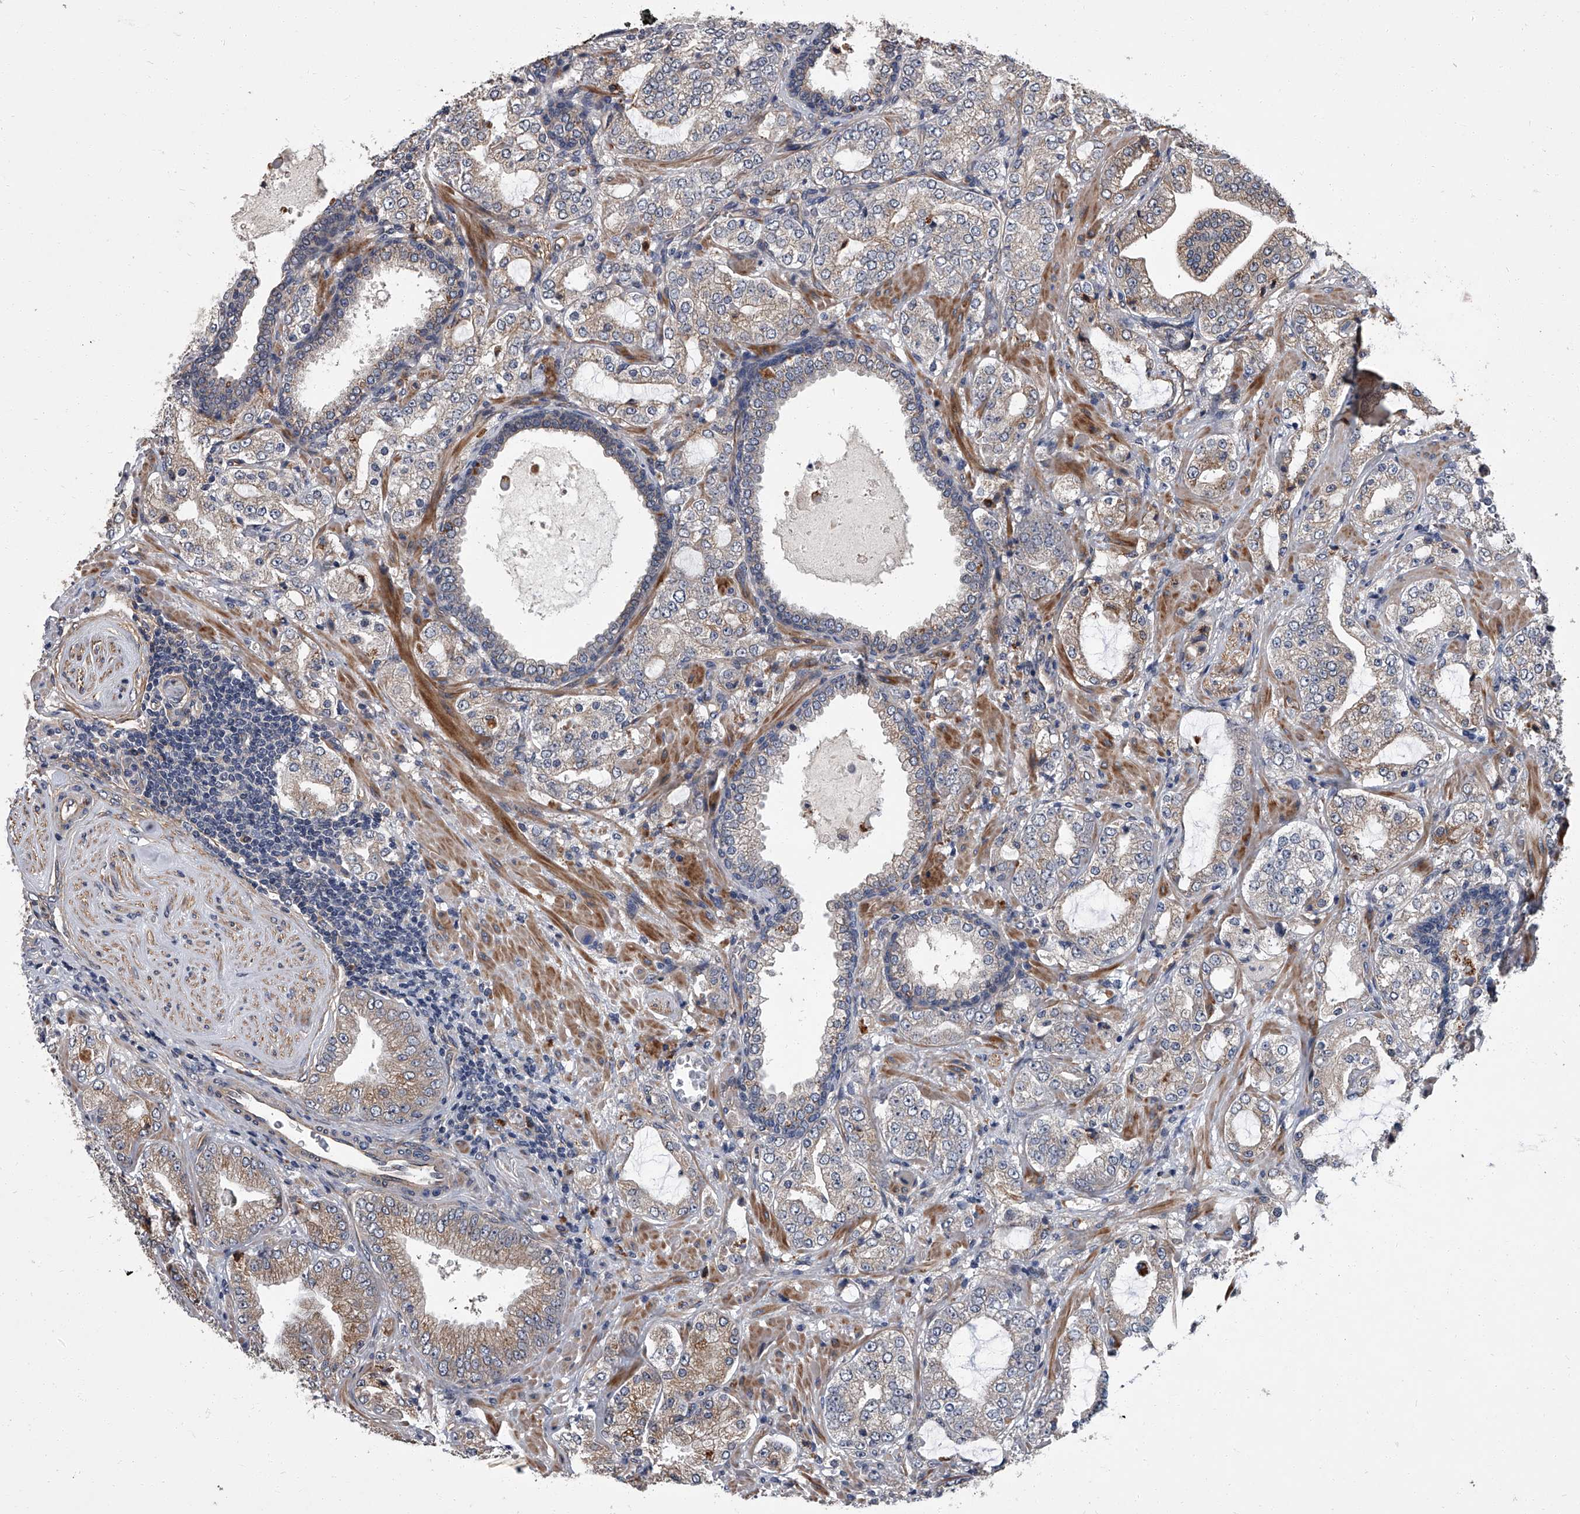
{"staining": {"intensity": "moderate", "quantity": "<25%", "location": "cytoplasmic/membranous"}, "tissue": "prostate cancer", "cell_type": "Tumor cells", "image_type": "cancer", "snomed": [{"axis": "morphology", "description": "Adenocarcinoma, High grade"}, {"axis": "topography", "description": "Prostate"}], "caption": "Protein positivity by immunohistochemistry (IHC) shows moderate cytoplasmic/membranous staining in approximately <25% of tumor cells in prostate high-grade adenocarcinoma.", "gene": "SIRT4", "patient": {"sex": "male", "age": 64}}